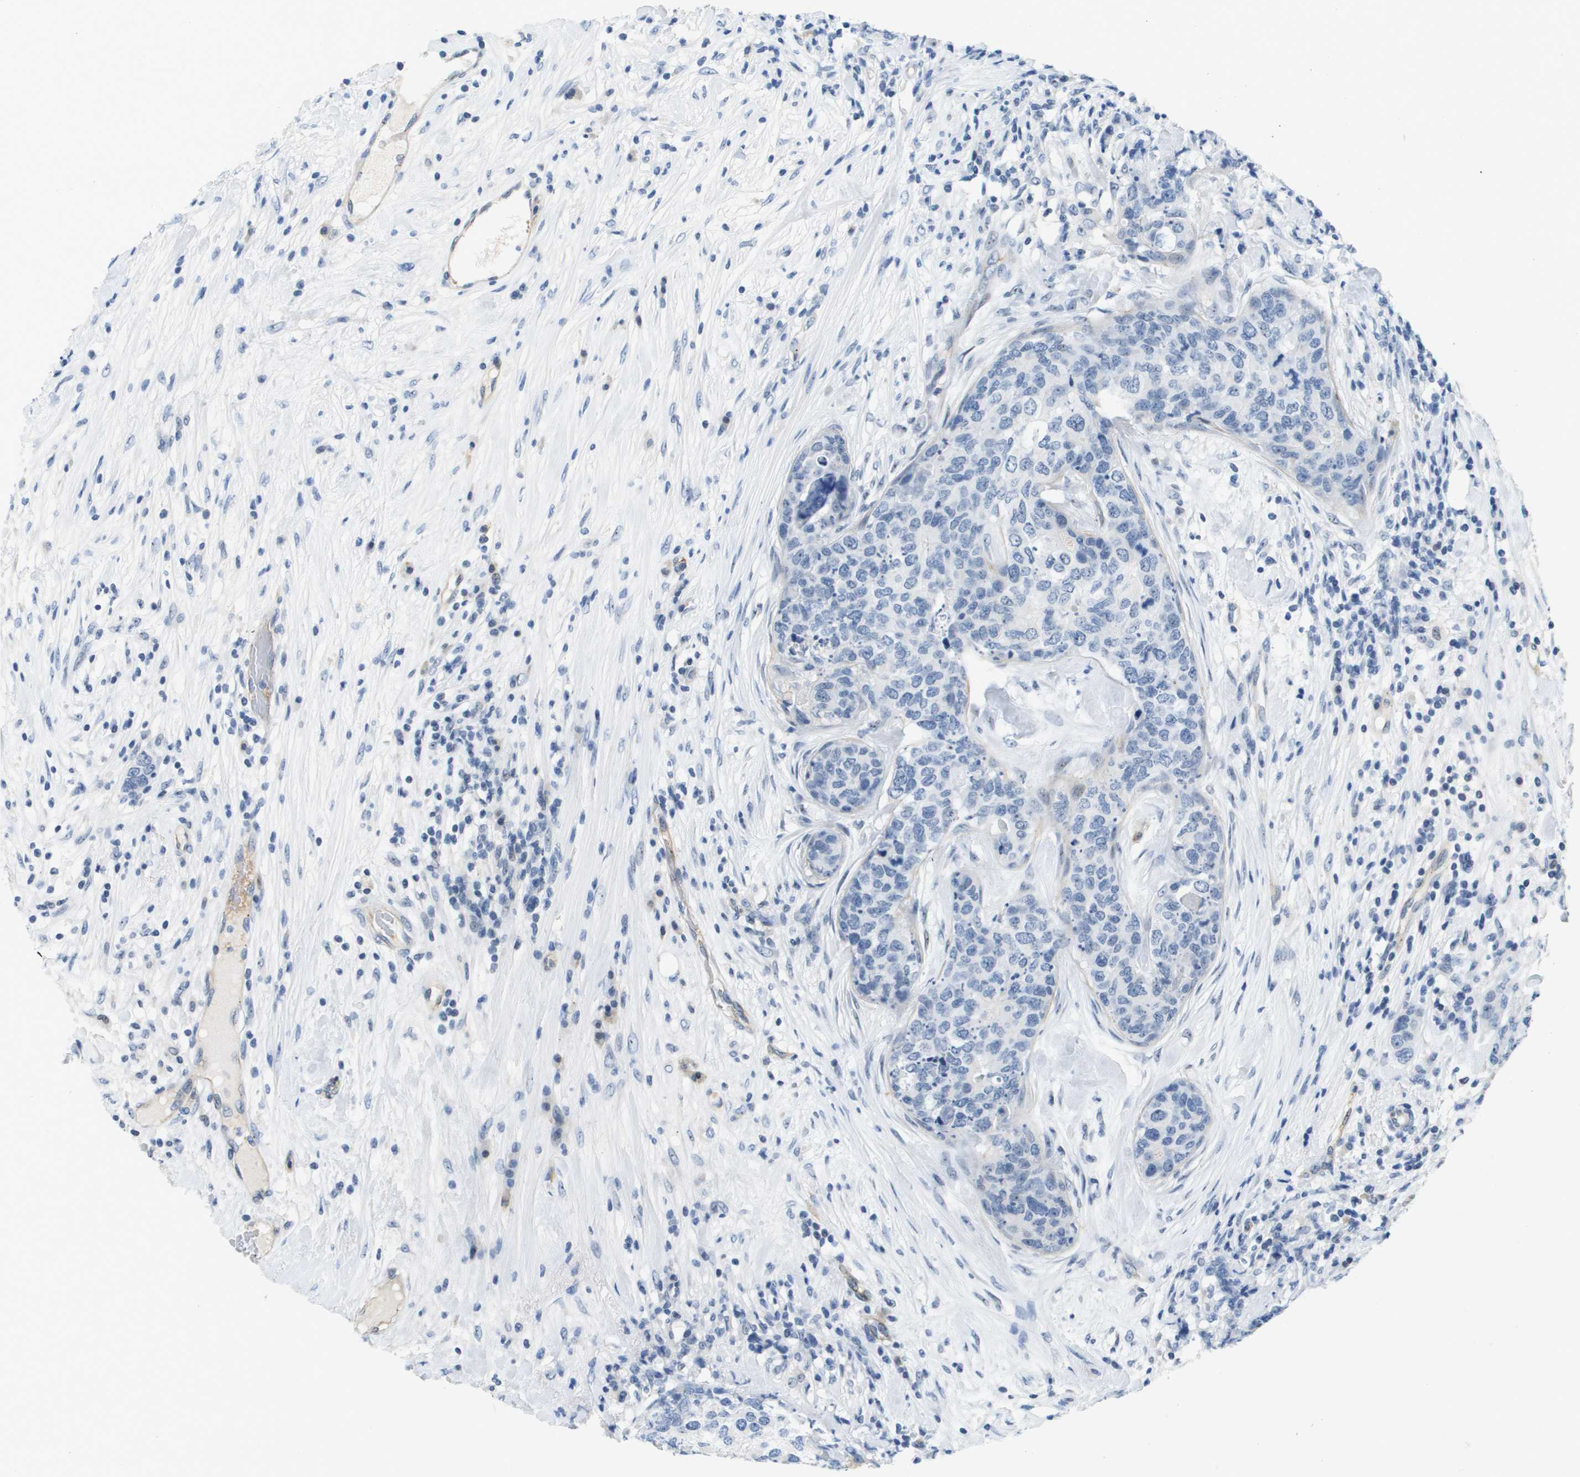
{"staining": {"intensity": "negative", "quantity": "none", "location": "none"}, "tissue": "breast cancer", "cell_type": "Tumor cells", "image_type": "cancer", "snomed": [{"axis": "morphology", "description": "Lobular carcinoma"}, {"axis": "topography", "description": "Breast"}], "caption": "This is an IHC photomicrograph of breast lobular carcinoma. There is no positivity in tumor cells.", "gene": "ITGA6", "patient": {"sex": "female", "age": 59}}